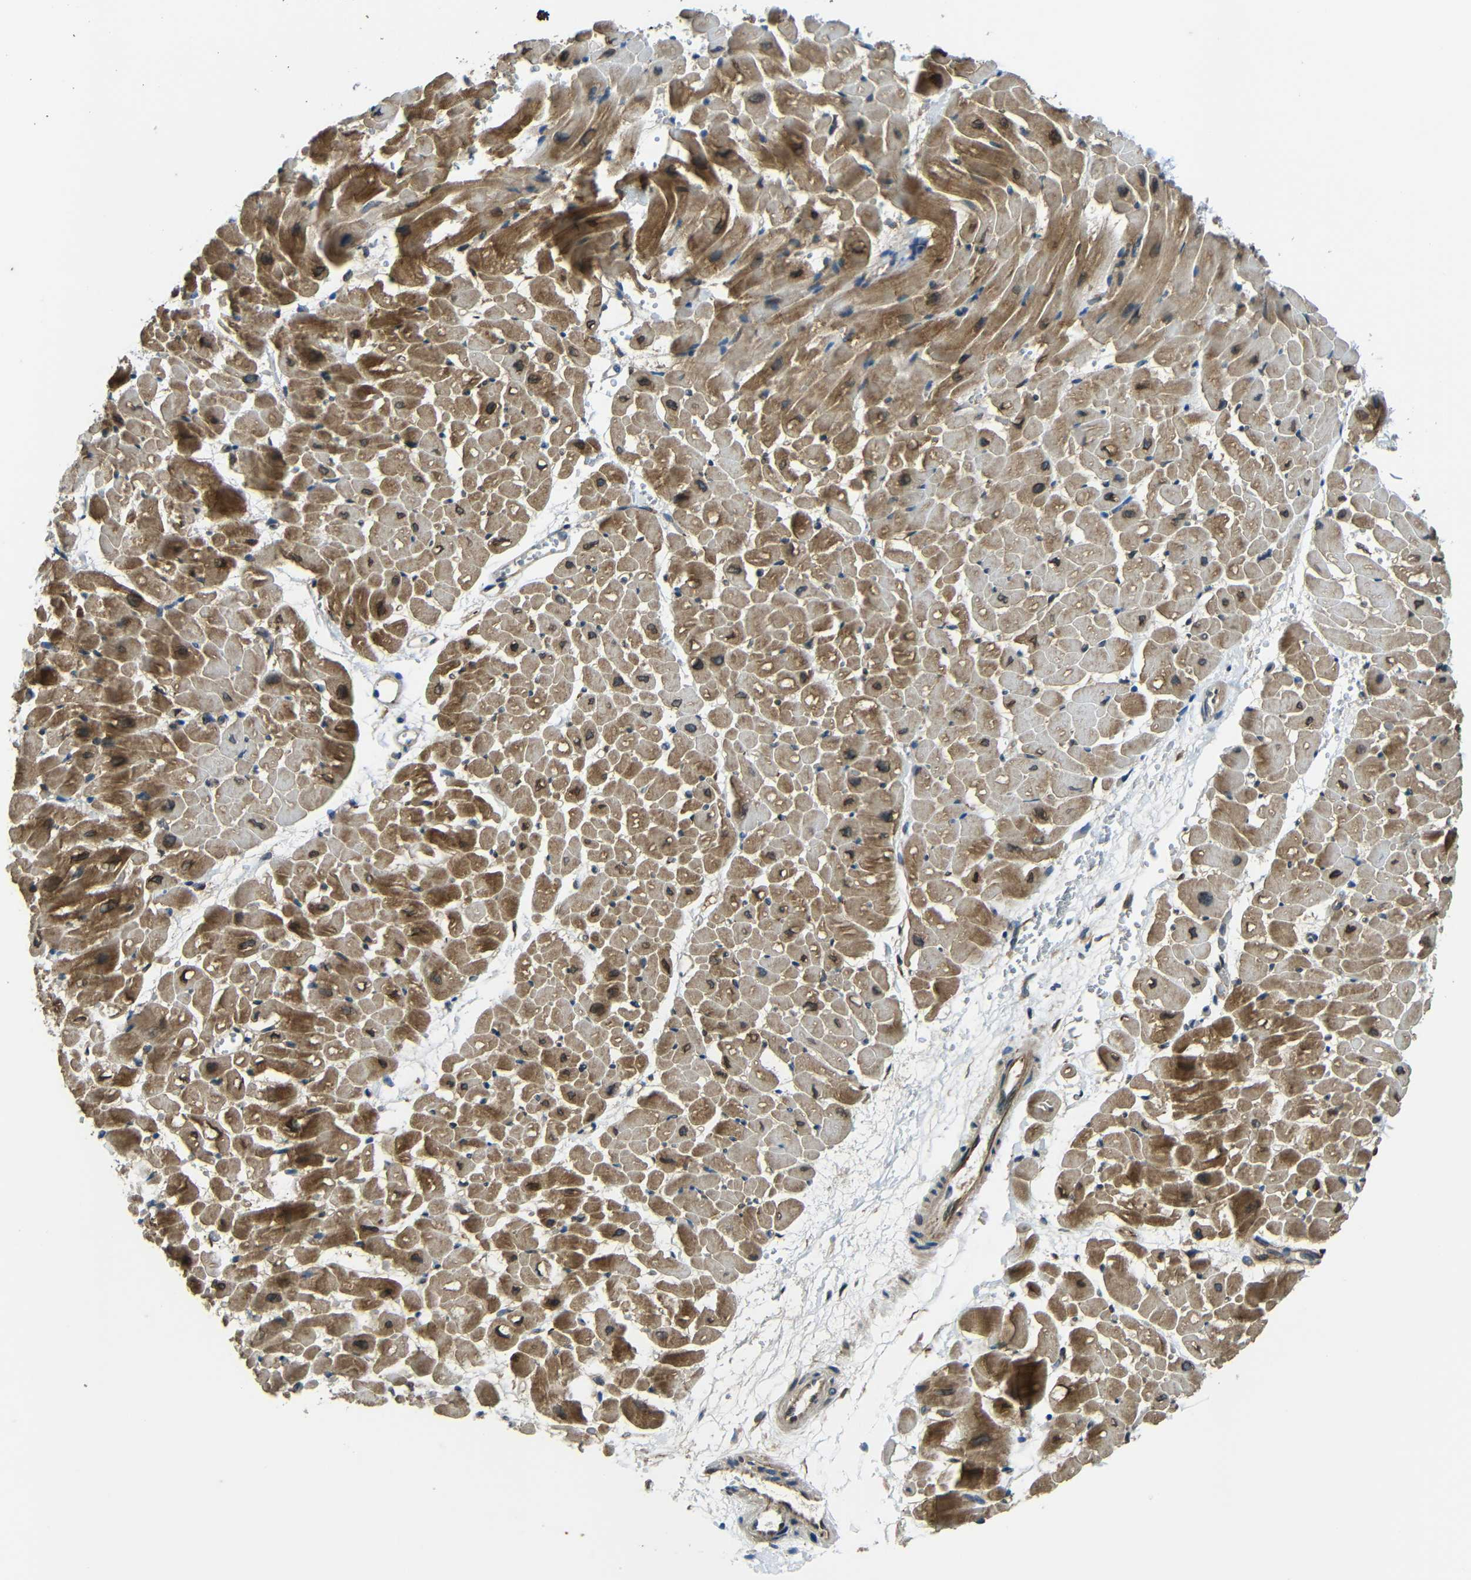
{"staining": {"intensity": "moderate", "quantity": ">75%", "location": "cytoplasmic/membranous"}, "tissue": "heart muscle", "cell_type": "Cardiomyocytes", "image_type": "normal", "snomed": [{"axis": "morphology", "description": "Normal tissue, NOS"}, {"axis": "topography", "description": "Heart"}], "caption": "The image displays immunohistochemical staining of unremarkable heart muscle. There is moderate cytoplasmic/membranous positivity is seen in about >75% of cardiomyocytes.", "gene": "VAPB", "patient": {"sex": "male", "age": 45}}